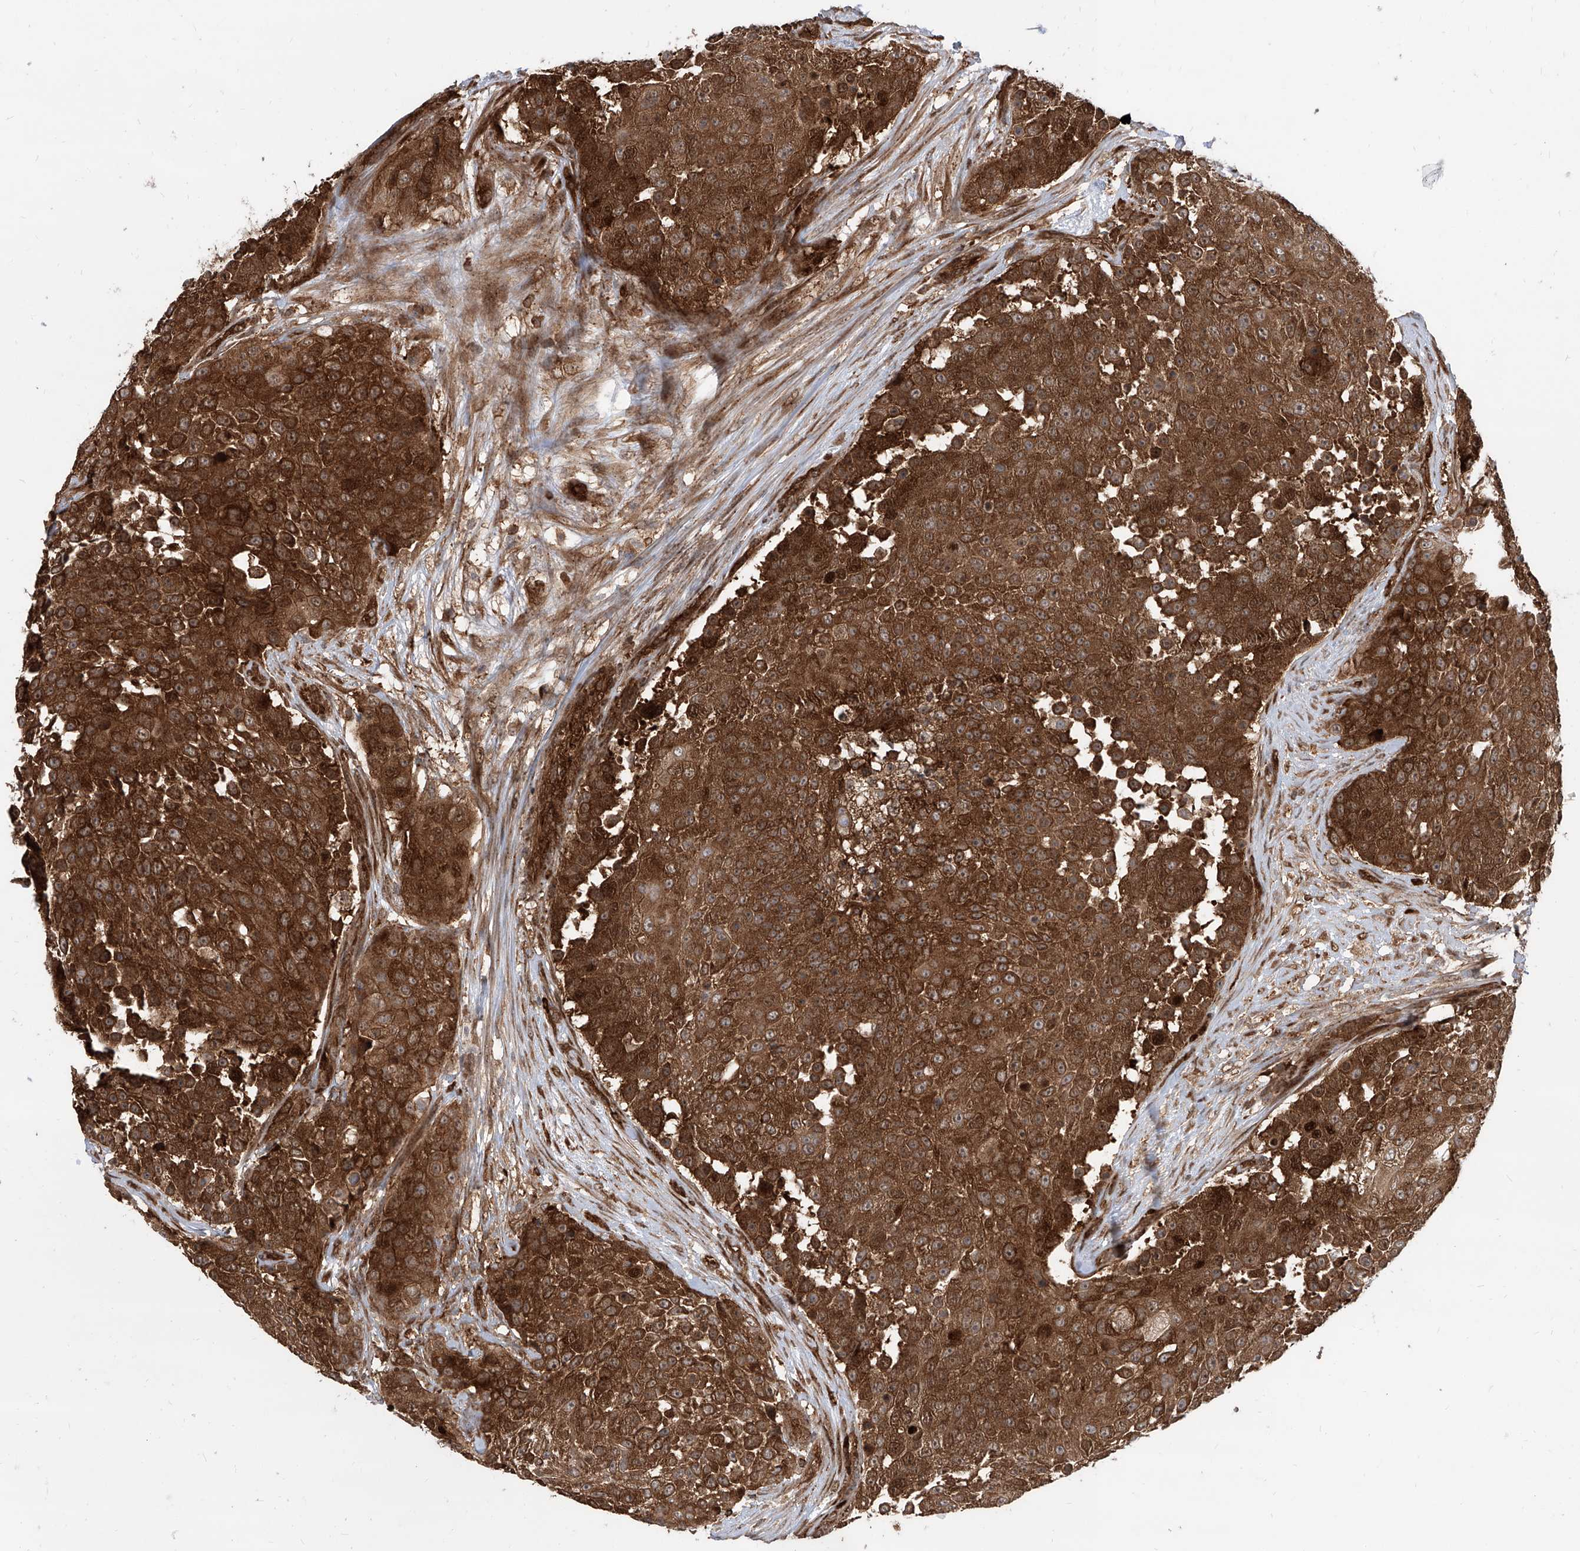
{"staining": {"intensity": "strong", "quantity": ">75%", "location": "cytoplasmic/membranous"}, "tissue": "urothelial cancer", "cell_type": "Tumor cells", "image_type": "cancer", "snomed": [{"axis": "morphology", "description": "Urothelial carcinoma, High grade"}, {"axis": "topography", "description": "Urinary bladder"}], "caption": "Immunohistochemical staining of urothelial carcinoma (high-grade) displays strong cytoplasmic/membranous protein positivity in about >75% of tumor cells. (Stains: DAB in brown, nuclei in blue, Microscopy: brightfield microscopy at high magnification).", "gene": "MAGED2", "patient": {"sex": "female", "age": 63}}